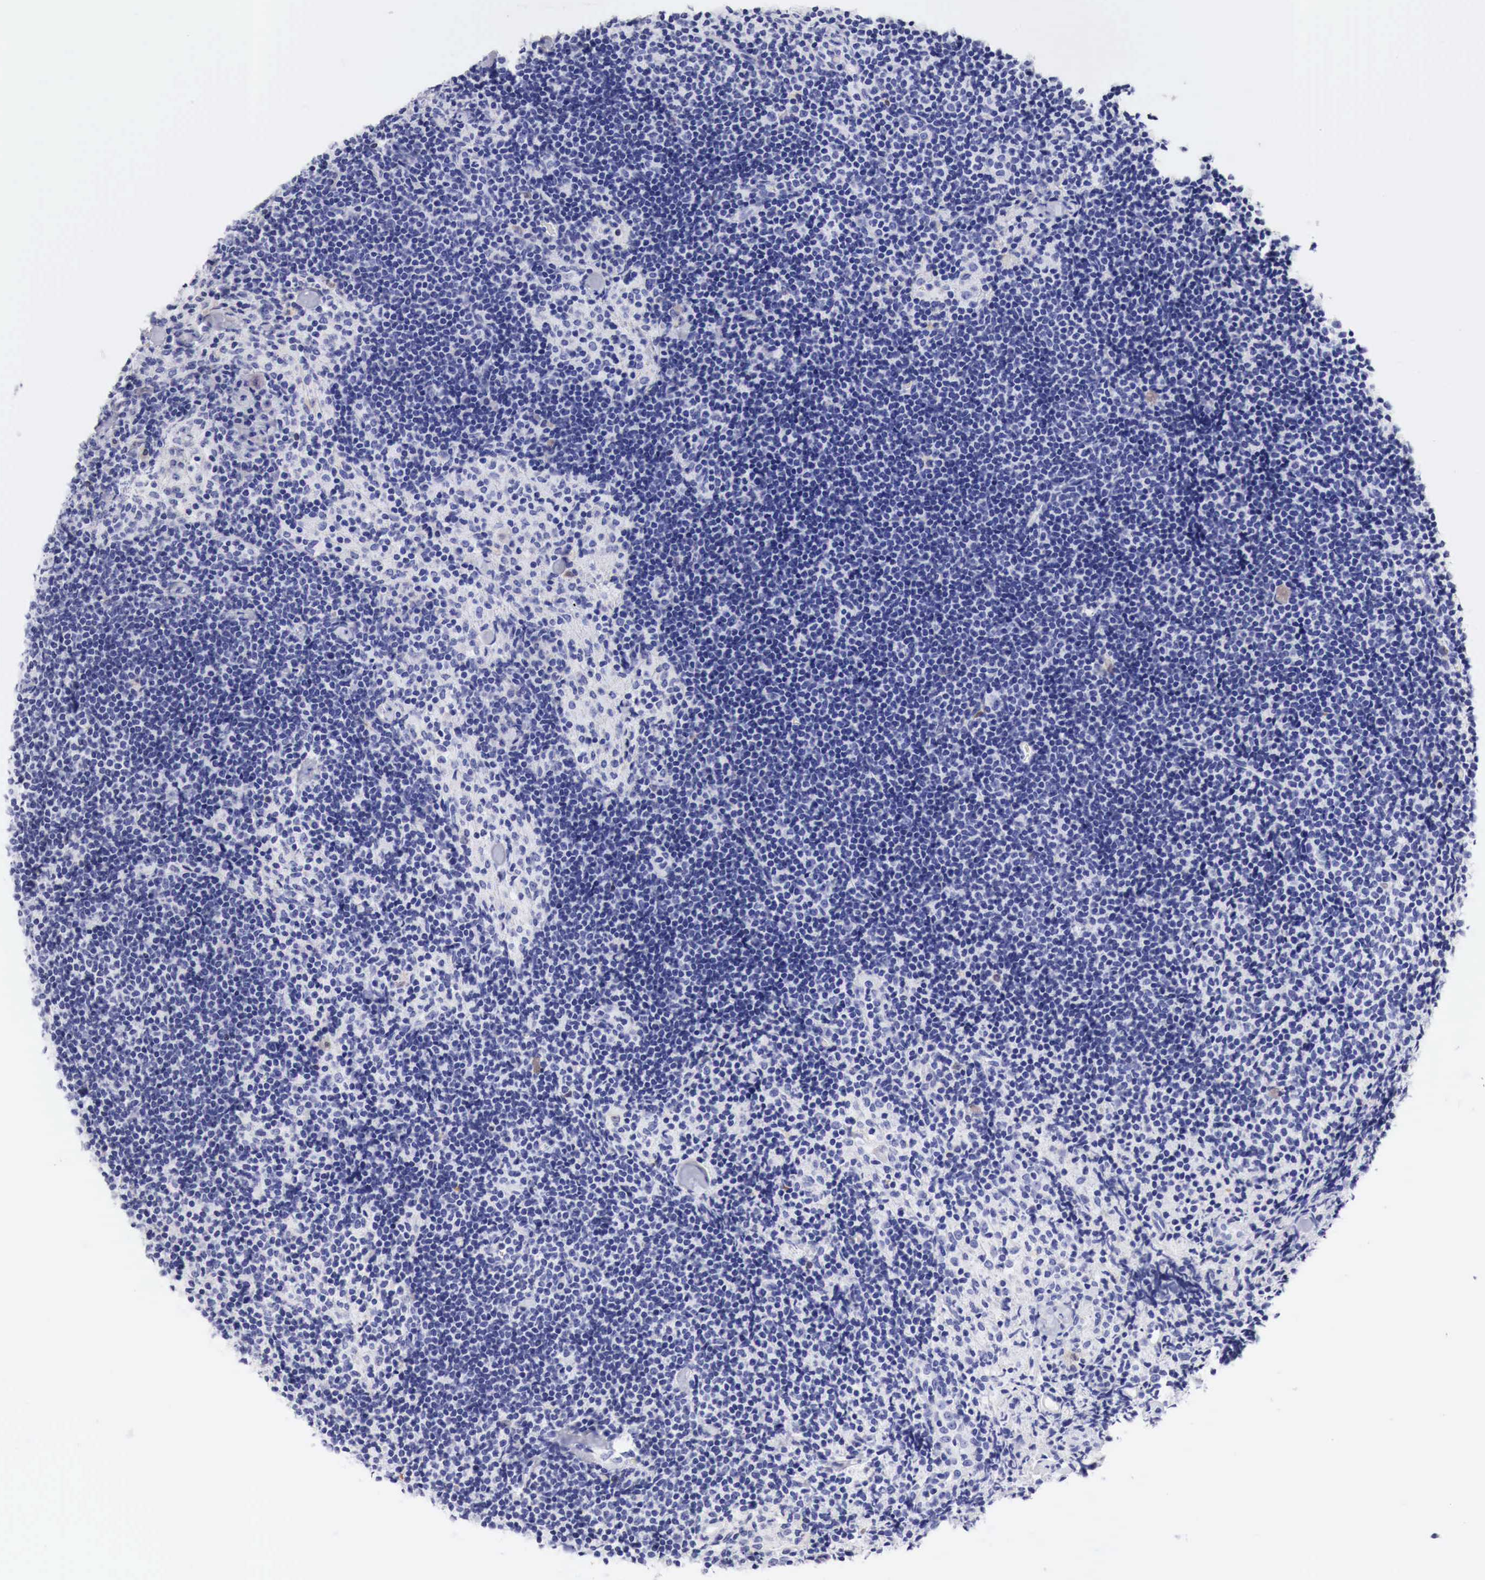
{"staining": {"intensity": "negative", "quantity": "none", "location": "none"}, "tissue": "lymph node", "cell_type": "Germinal center cells", "image_type": "normal", "snomed": [{"axis": "morphology", "description": "Normal tissue, NOS"}, {"axis": "topography", "description": "Lymph node"}], "caption": "High magnification brightfield microscopy of benign lymph node stained with DAB (3,3'-diaminobenzidine) (brown) and counterstained with hematoxylin (blue): germinal center cells show no significant staining. The staining was performed using DAB to visualize the protein expression in brown, while the nuclei were stained in blue with hematoxylin (Magnification: 20x).", "gene": "CDKN2A", "patient": {"sex": "female", "age": 35}}